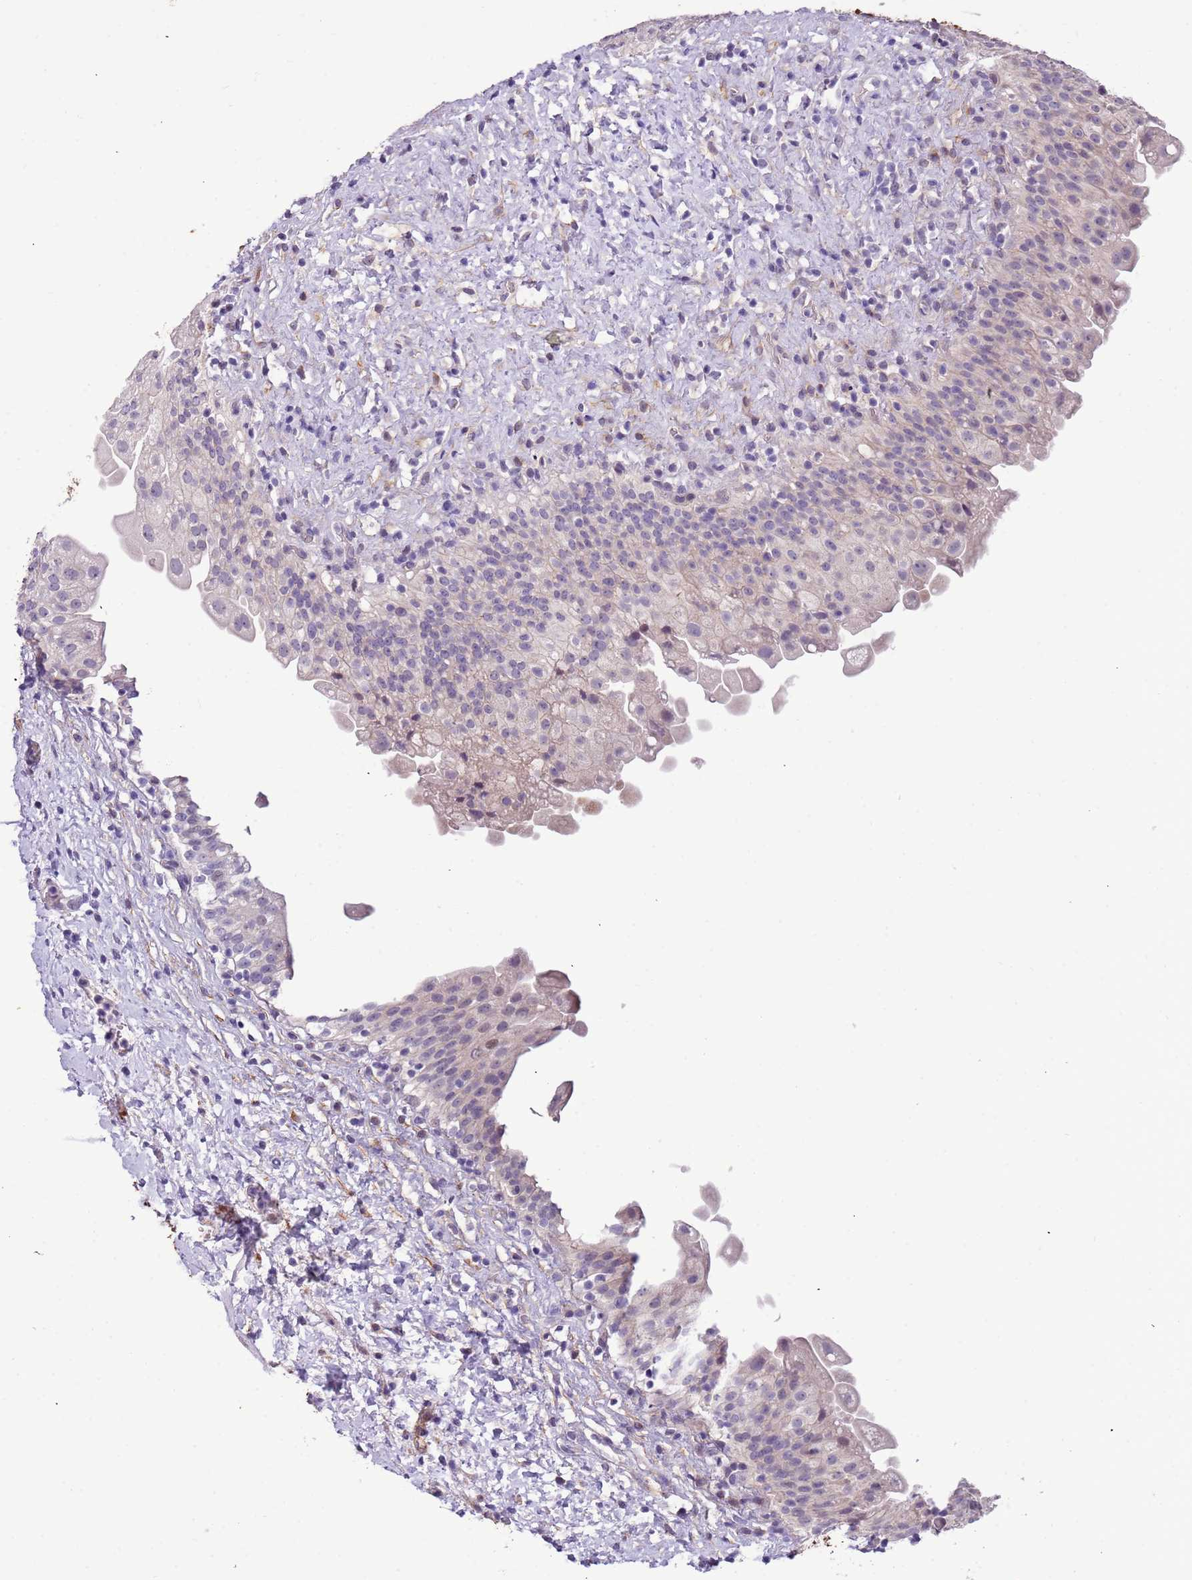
{"staining": {"intensity": "negative", "quantity": "none", "location": "none"}, "tissue": "urinary bladder", "cell_type": "Urothelial cells", "image_type": "normal", "snomed": [{"axis": "morphology", "description": "Normal tissue, NOS"}, {"axis": "topography", "description": "Urinary bladder"}], "caption": "The IHC micrograph has no significant staining in urothelial cells of urinary bladder. (Brightfield microscopy of DAB (3,3'-diaminobenzidine) IHC at high magnification).", "gene": "PLEKHH1", "patient": {"sex": "female", "age": 27}}